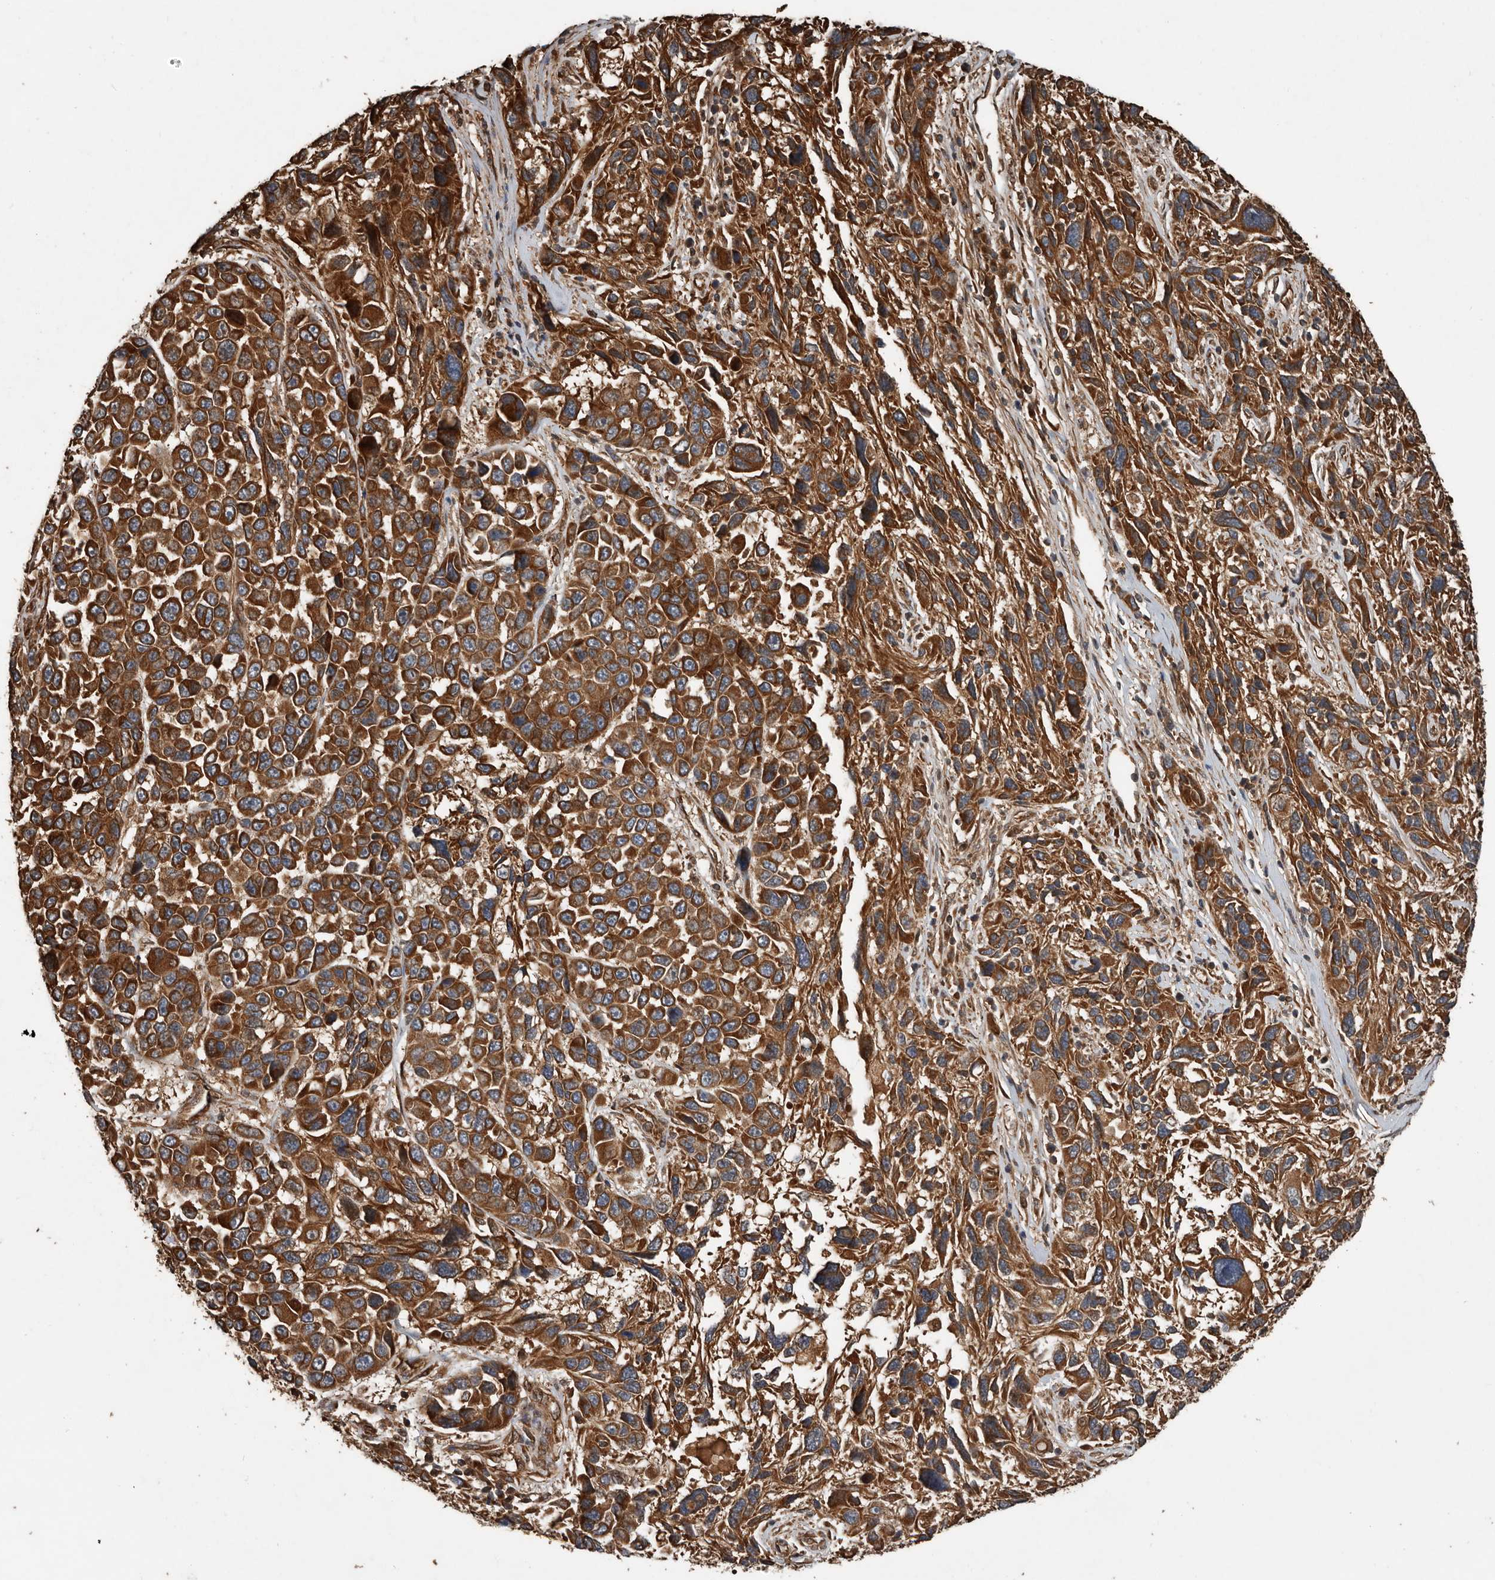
{"staining": {"intensity": "strong", "quantity": ">75%", "location": "cytoplasmic/membranous"}, "tissue": "melanoma", "cell_type": "Tumor cells", "image_type": "cancer", "snomed": [{"axis": "morphology", "description": "Malignant melanoma, NOS"}, {"axis": "topography", "description": "Skin"}], "caption": "An image of human malignant melanoma stained for a protein exhibits strong cytoplasmic/membranous brown staining in tumor cells. (Stains: DAB in brown, nuclei in blue, Microscopy: brightfield microscopy at high magnification).", "gene": "YOD1", "patient": {"sex": "male", "age": 53}}